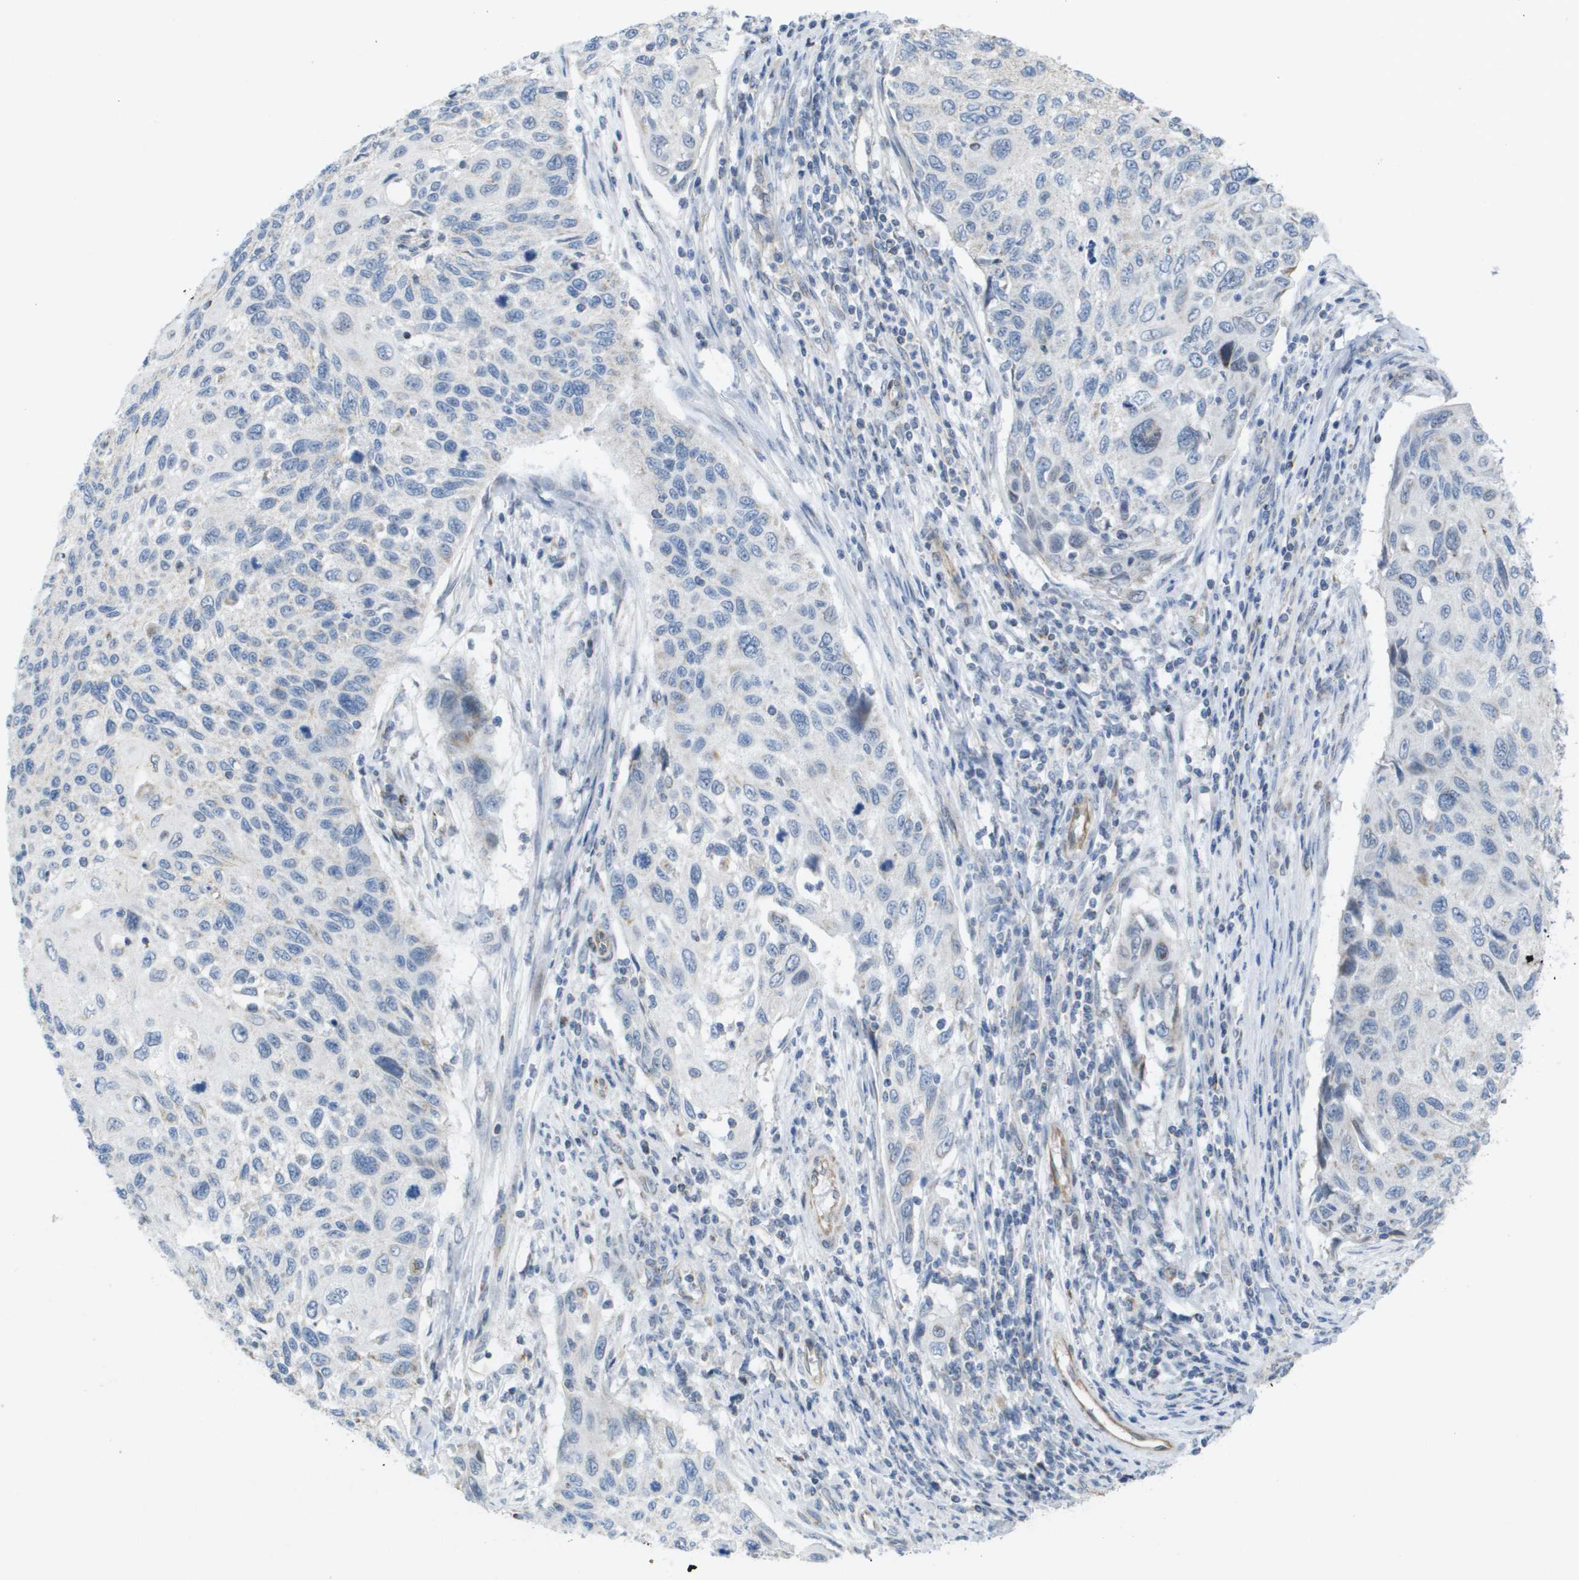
{"staining": {"intensity": "negative", "quantity": "none", "location": "none"}, "tissue": "cervical cancer", "cell_type": "Tumor cells", "image_type": "cancer", "snomed": [{"axis": "morphology", "description": "Squamous cell carcinoma, NOS"}, {"axis": "topography", "description": "Cervix"}], "caption": "Cervical cancer stained for a protein using immunohistochemistry (IHC) displays no positivity tumor cells.", "gene": "TMEM223", "patient": {"sex": "female", "age": 70}}